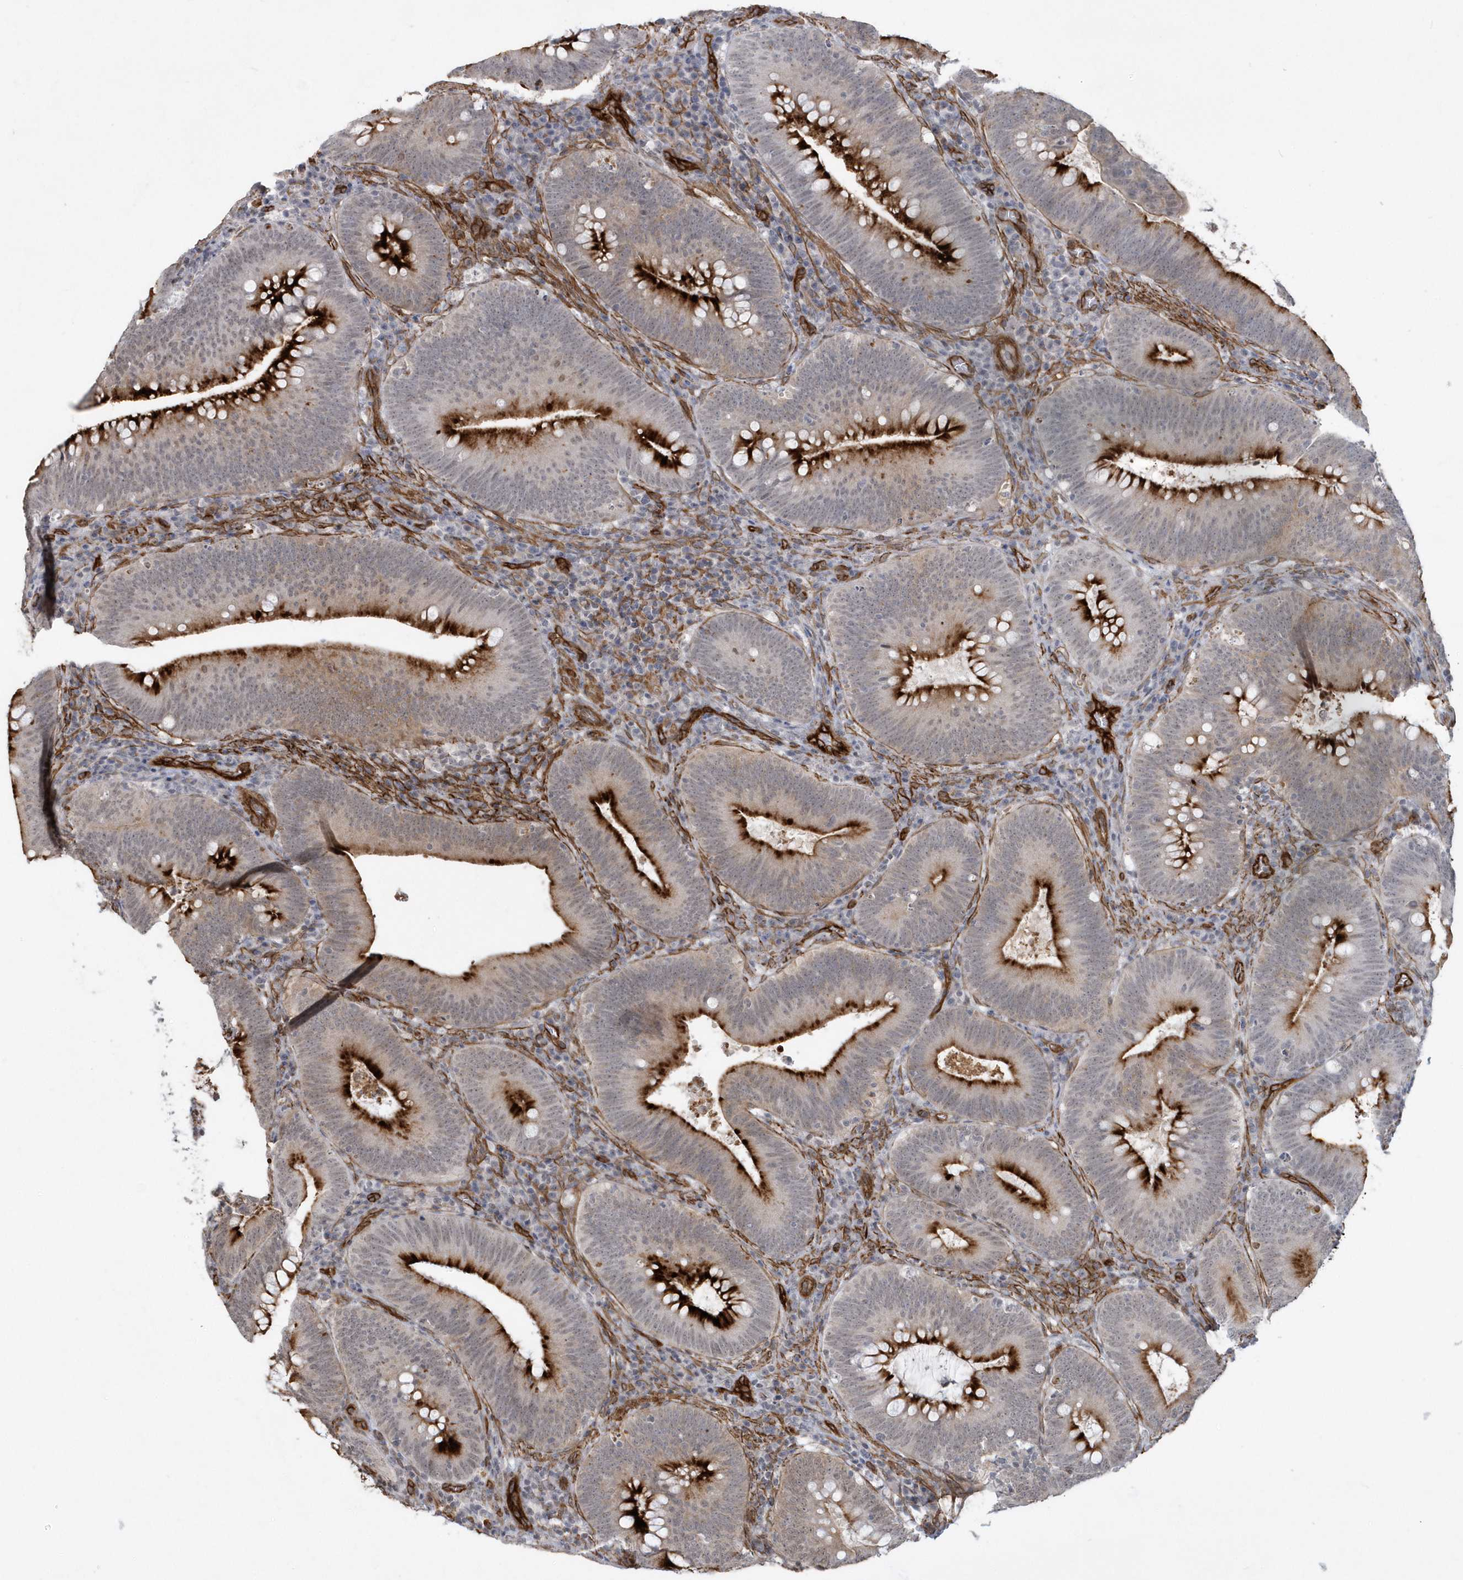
{"staining": {"intensity": "strong", "quantity": "25%-75%", "location": "cytoplasmic/membranous,nuclear"}, "tissue": "colorectal cancer", "cell_type": "Tumor cells", "image_type": "cancer", "snomed": [{"axis": "morphology", "description": "Normal tissue, NOS"}, {"axis": "topography", "description": "Colon"}], "caption": "This photomicrograph exhibits immunohistochemistry staining of colorectal cancer, with high strong cytoplasmic/membranous and nuclear positivity in approximately 25%-75% of tumor cells.", "gene": "RAI14", "patient": {"sex": "female", "age": 82}}